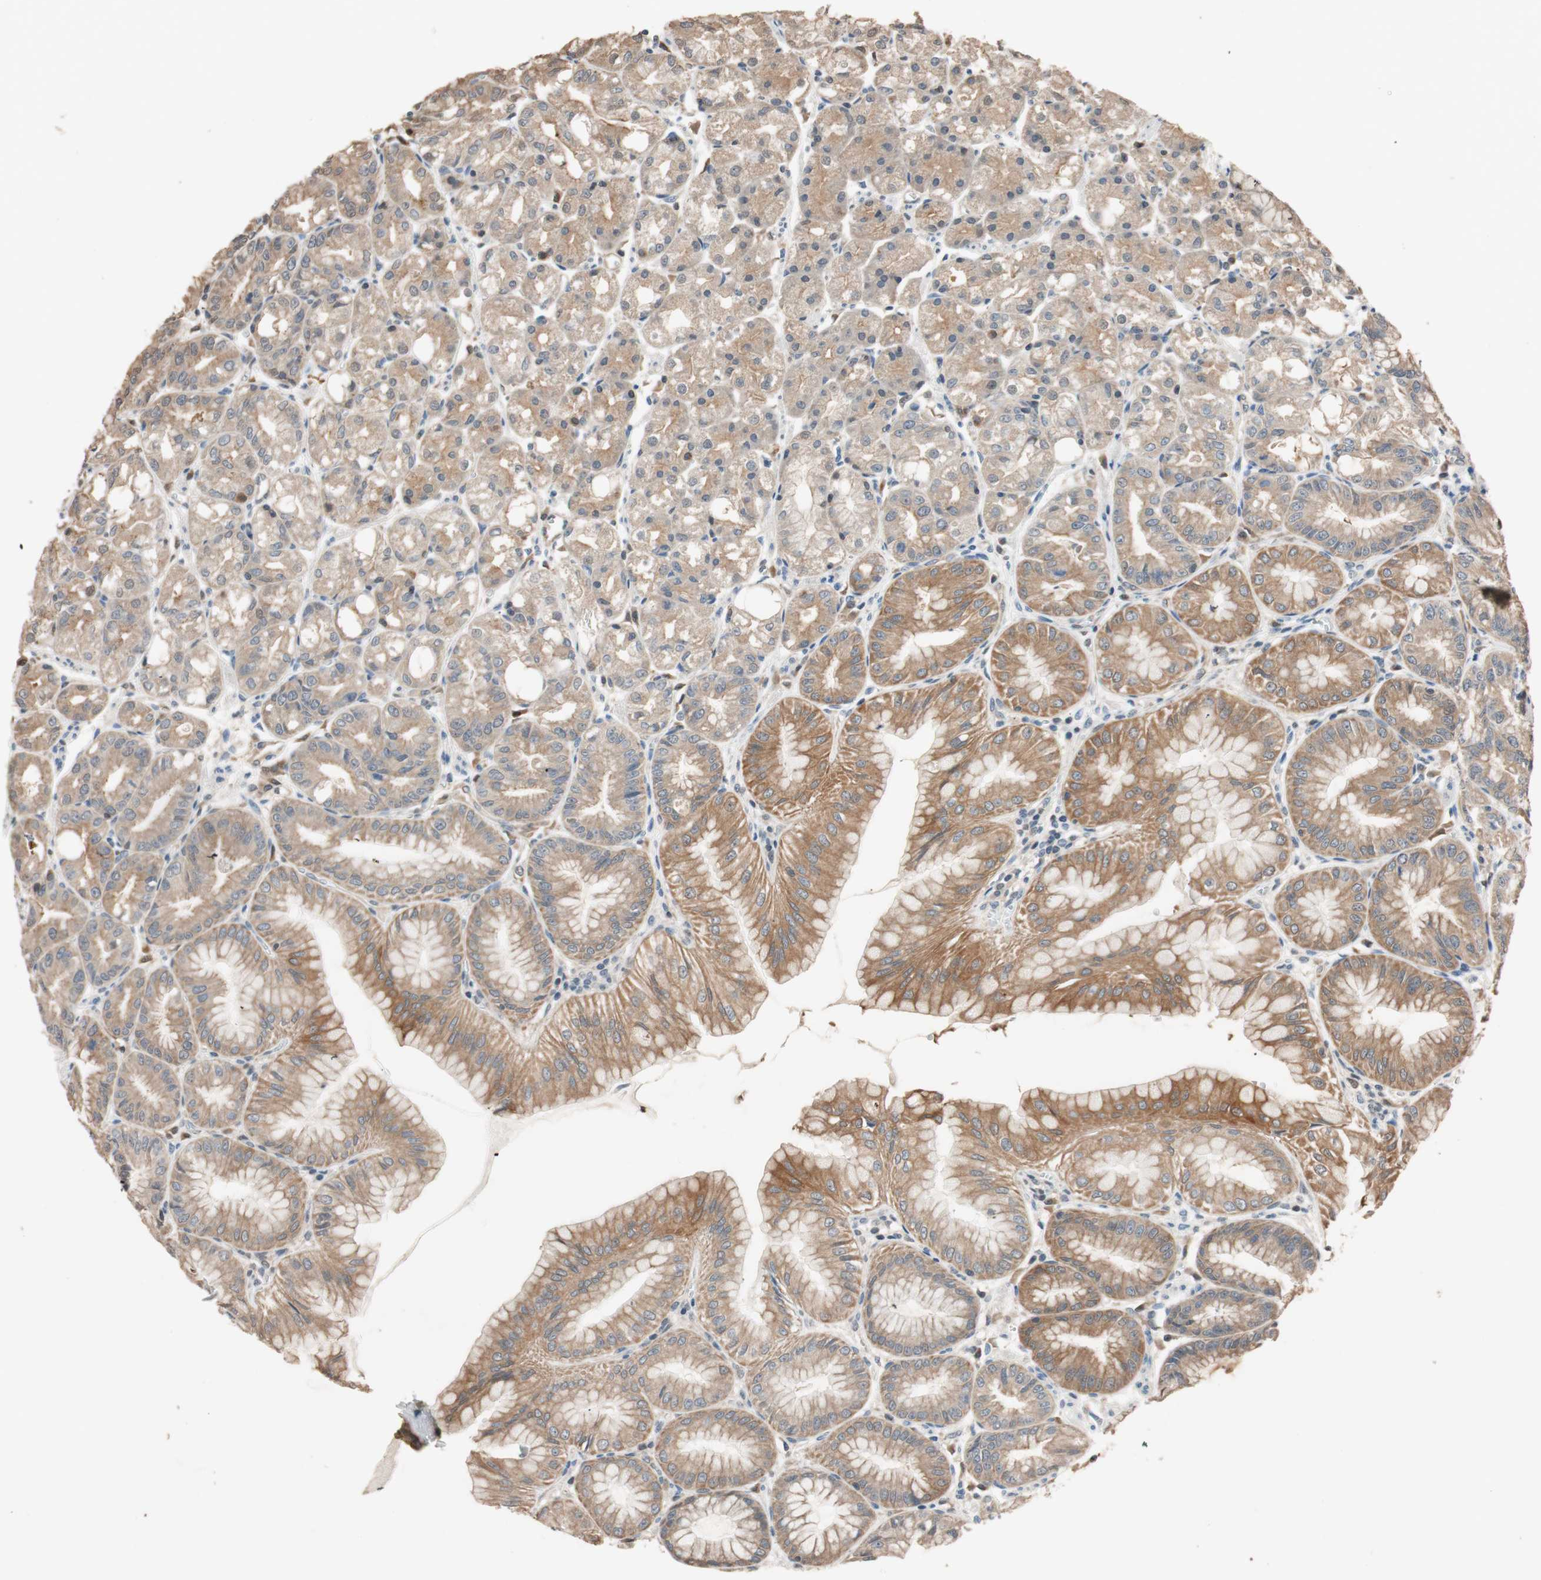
{"staining": {"intensity": "moderate", "quantity": "<25%", "location": "cytoplasmic/membranous"}, "tissue": "stomach", "cell_type": "Glandular cells", "image_type": "normal", "snomed": [{"axis": "morphology", "description": "Normal tissue, NOS"}, {"axis": "topography", "description": "Stomach, lower"}], "caption": "DAB immunohistochemical staining of unremarkable stomach reveals moderate cytoplasmic/membranous protein expression in about <25% of glandular cells. (DAB (3,3'-diaminobenzidine) IHC with brightfield microscopy, high magnification).", "gene": "SERPINB5", "patient": {"sex": "male", "age": 71}}